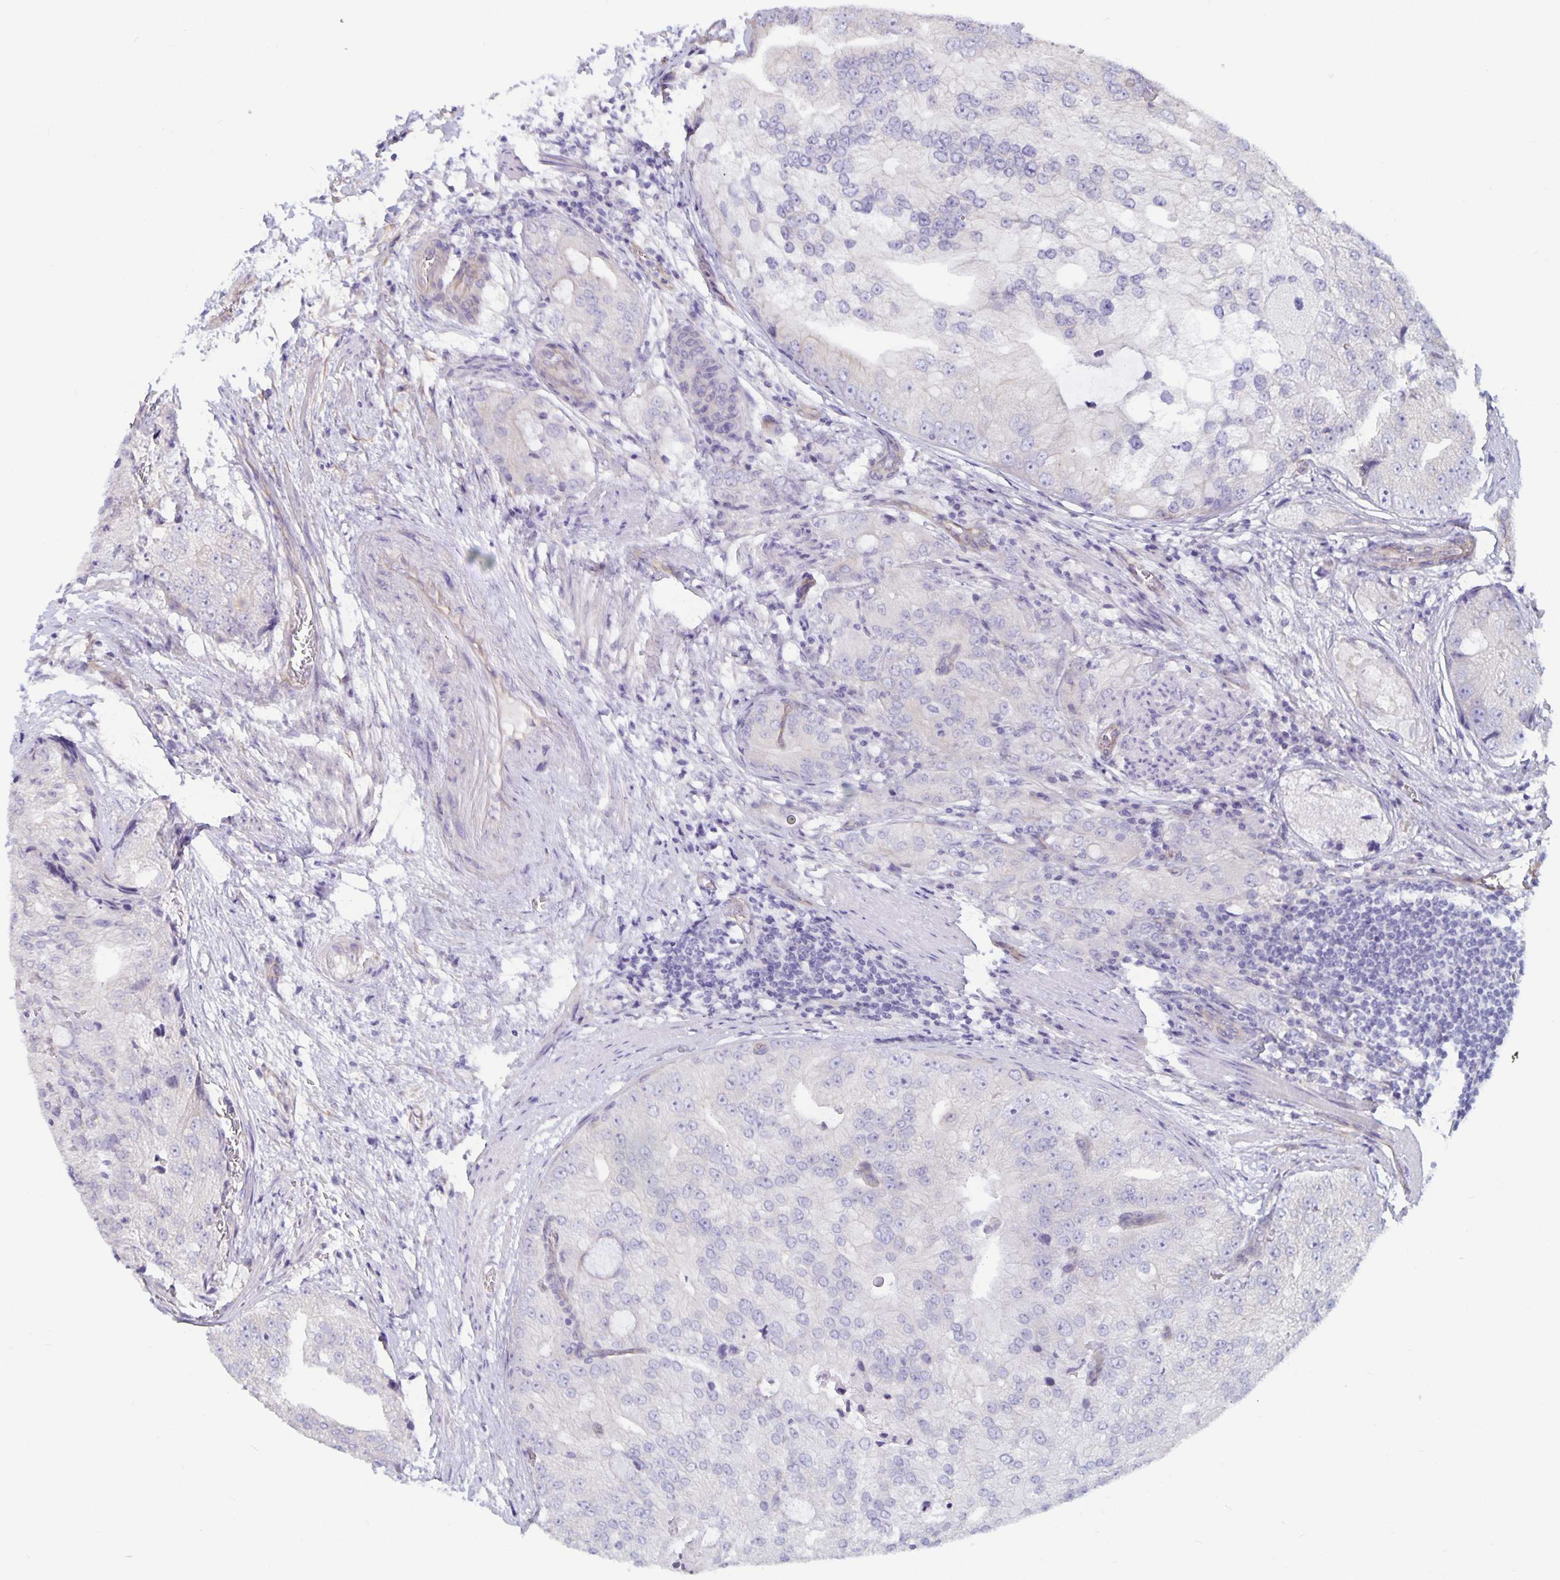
{"staining": {"intensity": "negative", "quantity": "none", "location": "none"}, "tissue": "prostate cancer", "cell_type": "Tumor cells", "image_type": "cancer", "snomed": [{"axis": "morphology", "description": "Adenocarcinoma, High grade"}, {"axis": "topography", "description": "Prostate"}], "caption": "DAB immunohistochemical staining of prostate high-grade adenocarcinoma displays no significant expression in tumor cells. (Immunohistochemistry (ihc), brightfield microscopy, high magnification).", "gene": "PLCB3", "patient": {"sex": "male", "age": 70}}